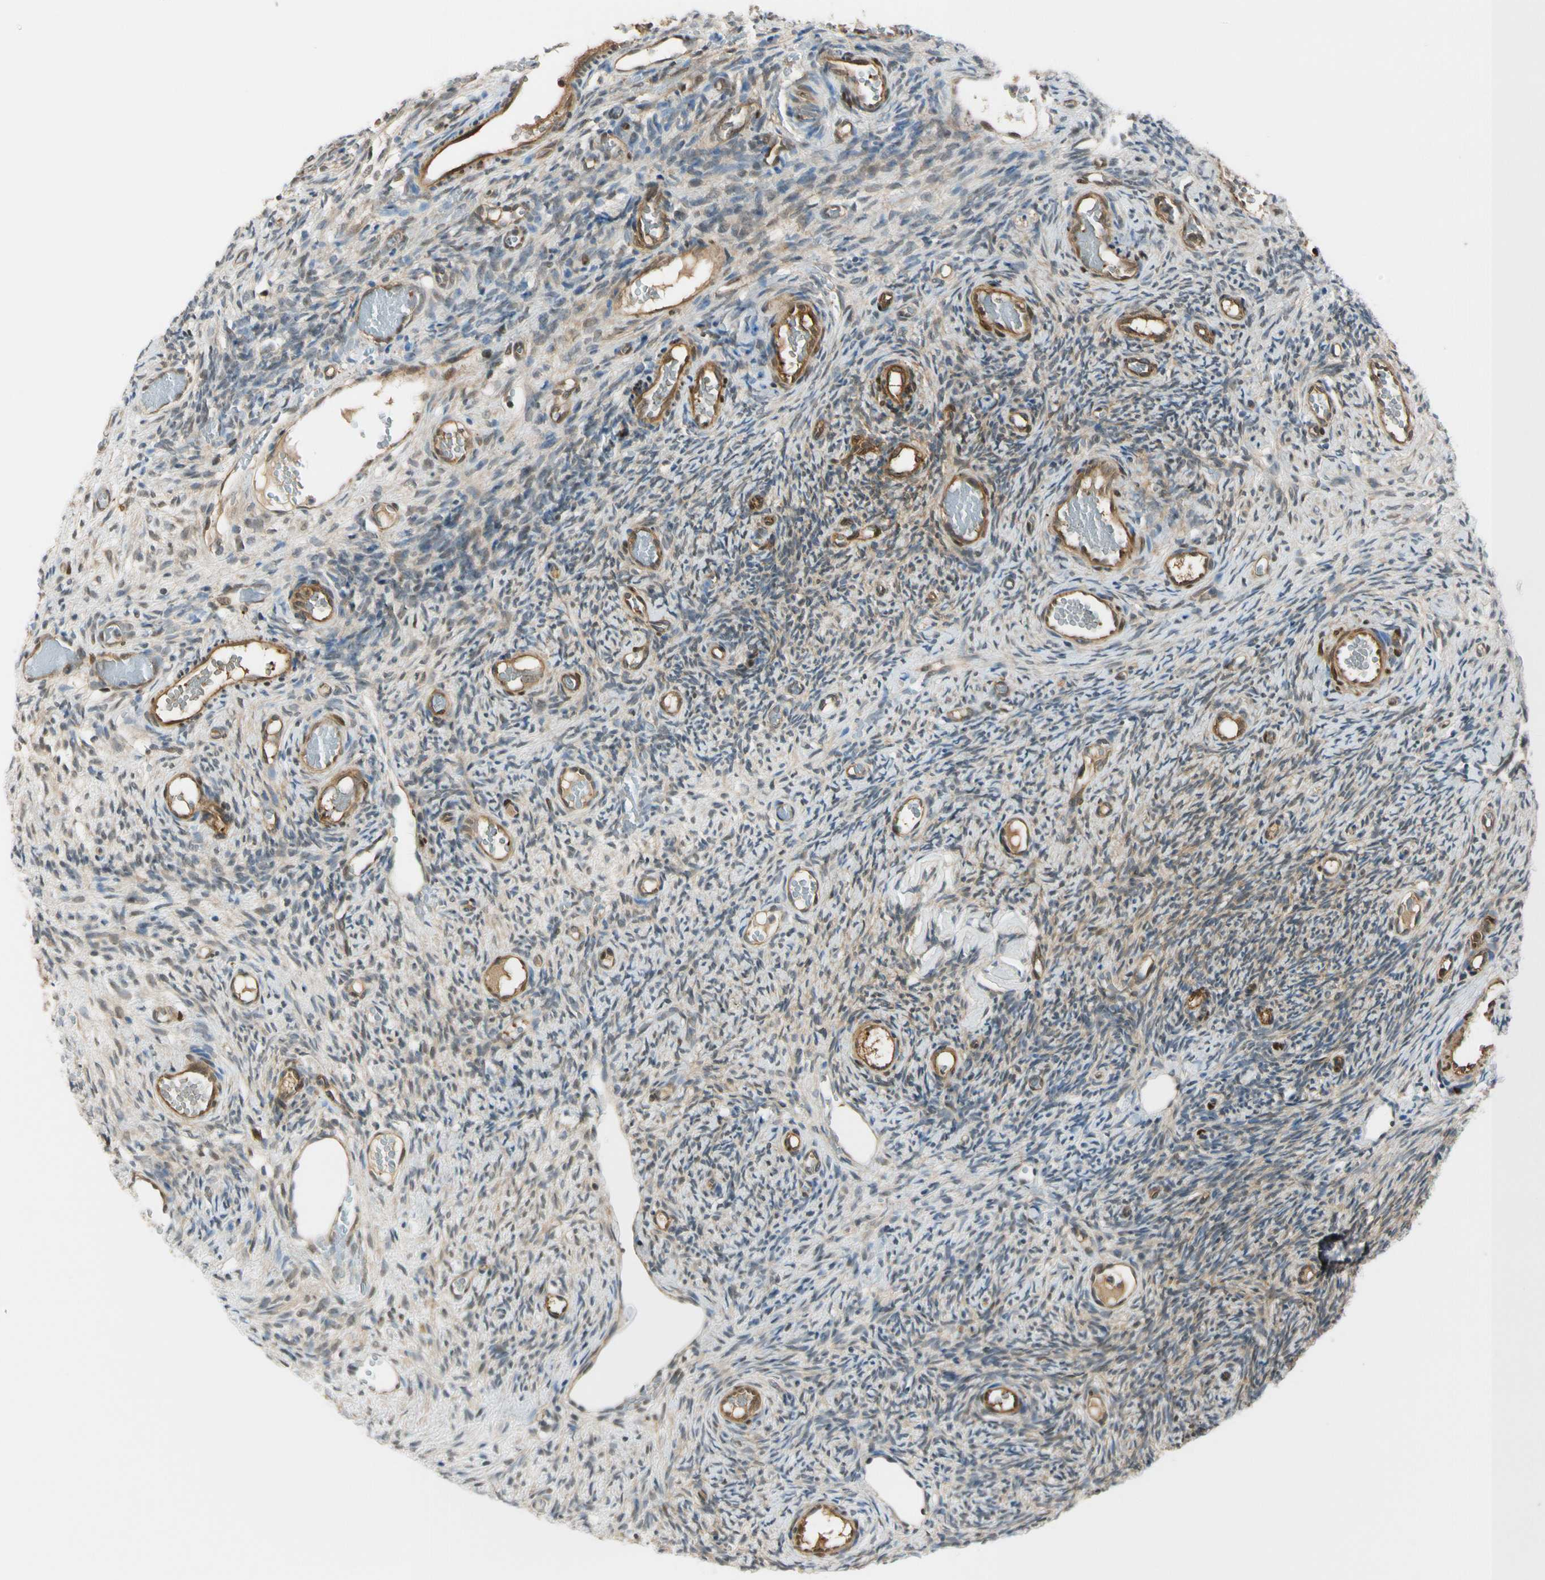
{"staining": {"intensity": "moderate", "quantity": "25%-75%", "location": "cytoplasmic/membranous"}, "tissue": "ovary", "cell_type": "Ovarian stroma cells", "image_type": "normal", "snomed": [{"axis": "morphology", "description": "Normal tissue, NOS"}, {"axis": "topography", "description": "Ovary"}], "caption": "This image demonstrates IHC staining of normal ovary, with medium moderate cytoplasmic/membranous positivity in about 25%-75% of ovarian stroma cells.", "gene": "RASGRF1", "patient": {"sex": "female", "age": 35}}